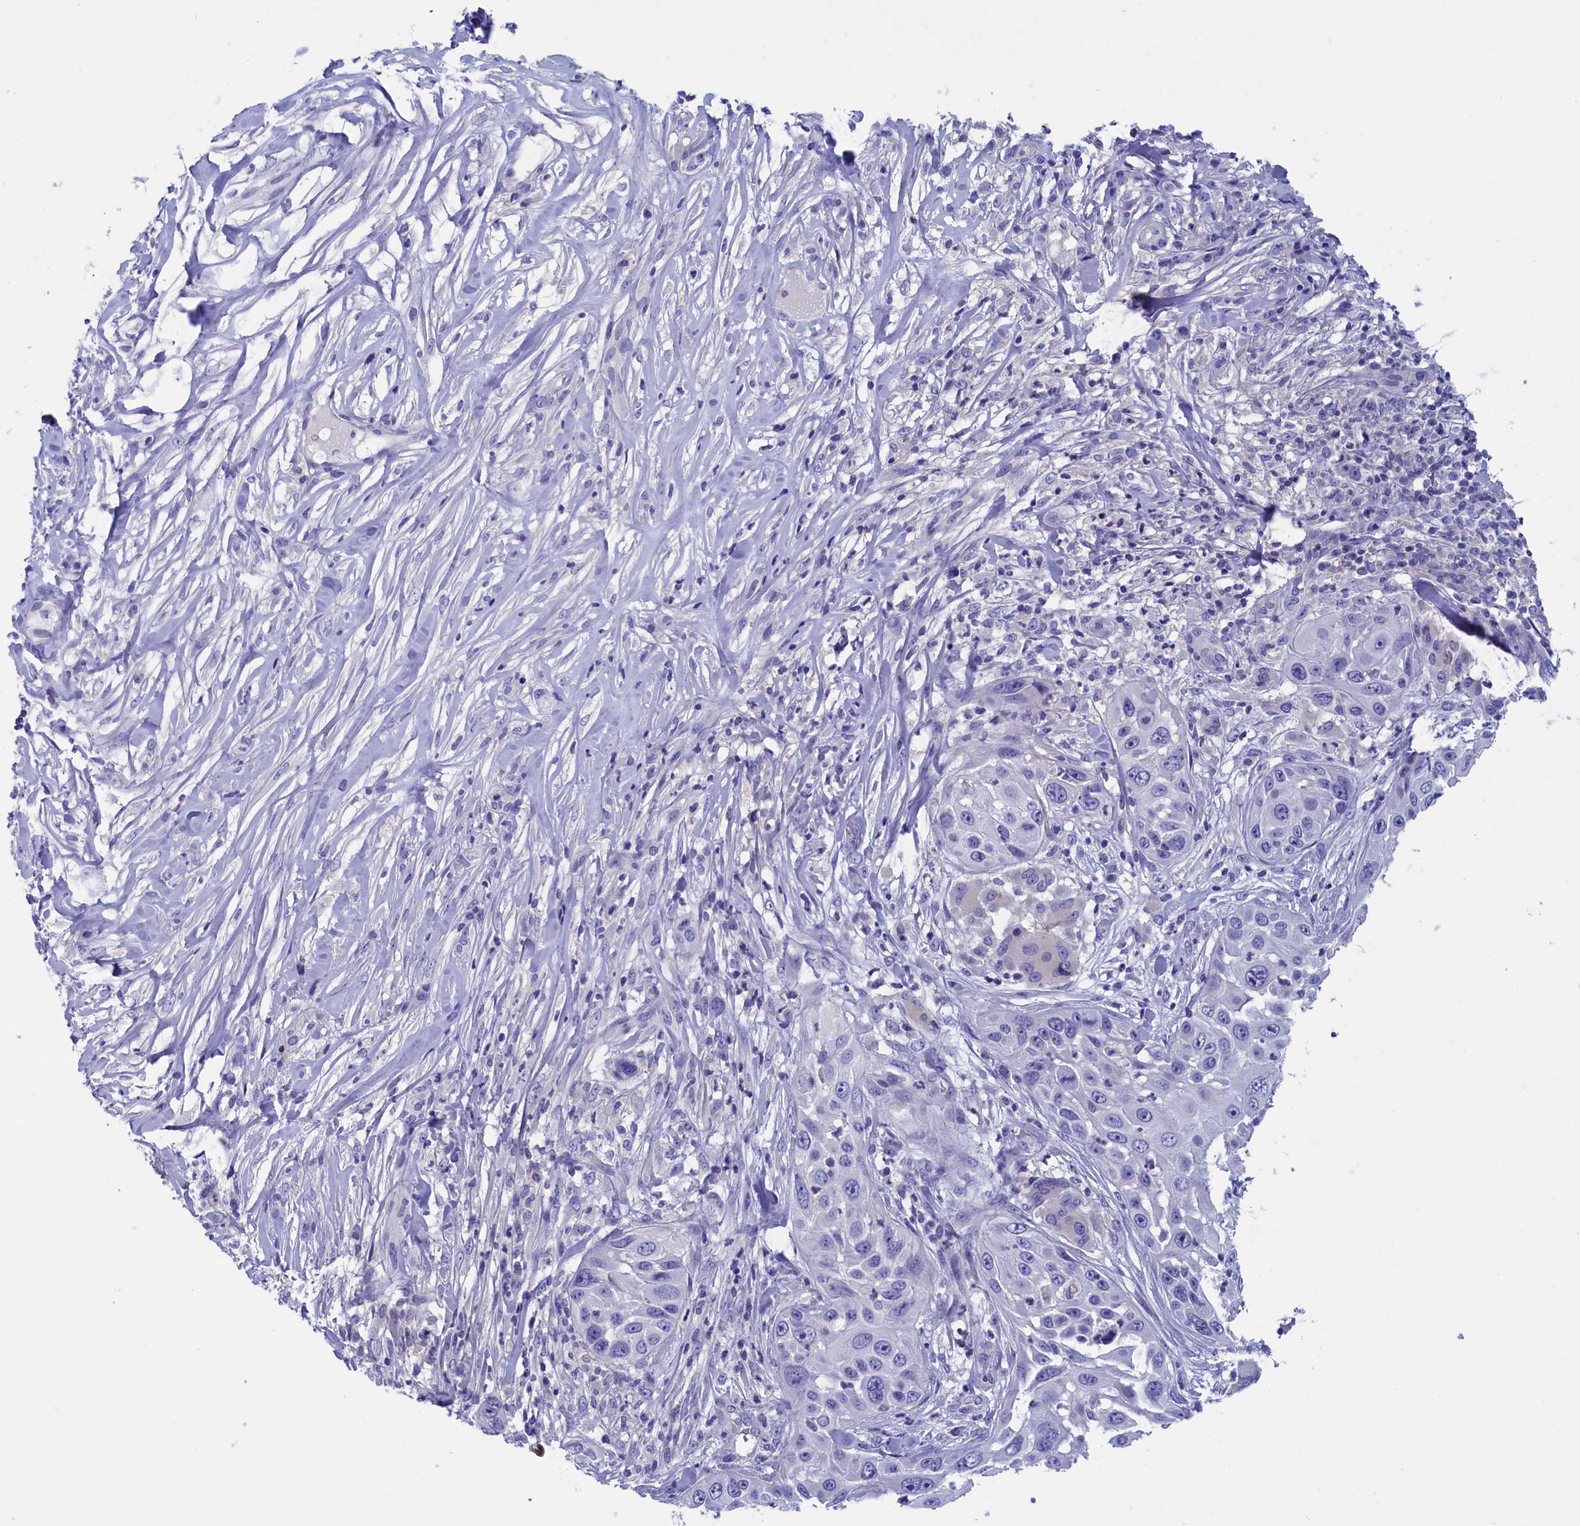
{"staining": {"intensity": "negative", "quantity": "none", "location": "none"}, "tissue": "skin cancer", "cell_type": "Tumor cells", "image_type": "cancer", "snomed": [{"axis": "morphology", "description": "Squamous cell carcinoma, NOS"}, {"axis": "topography", "description": "Skin"}], "caption": "The immunohistochemistry (IHC) image has no significant expression in tumor cells of skin cancer tissue. (DAB immunohistochemistry visualized using brightfield microscopy, high magnification).", "gene": "VPS35L", "patient": {"sex": "female", "age": 44}}